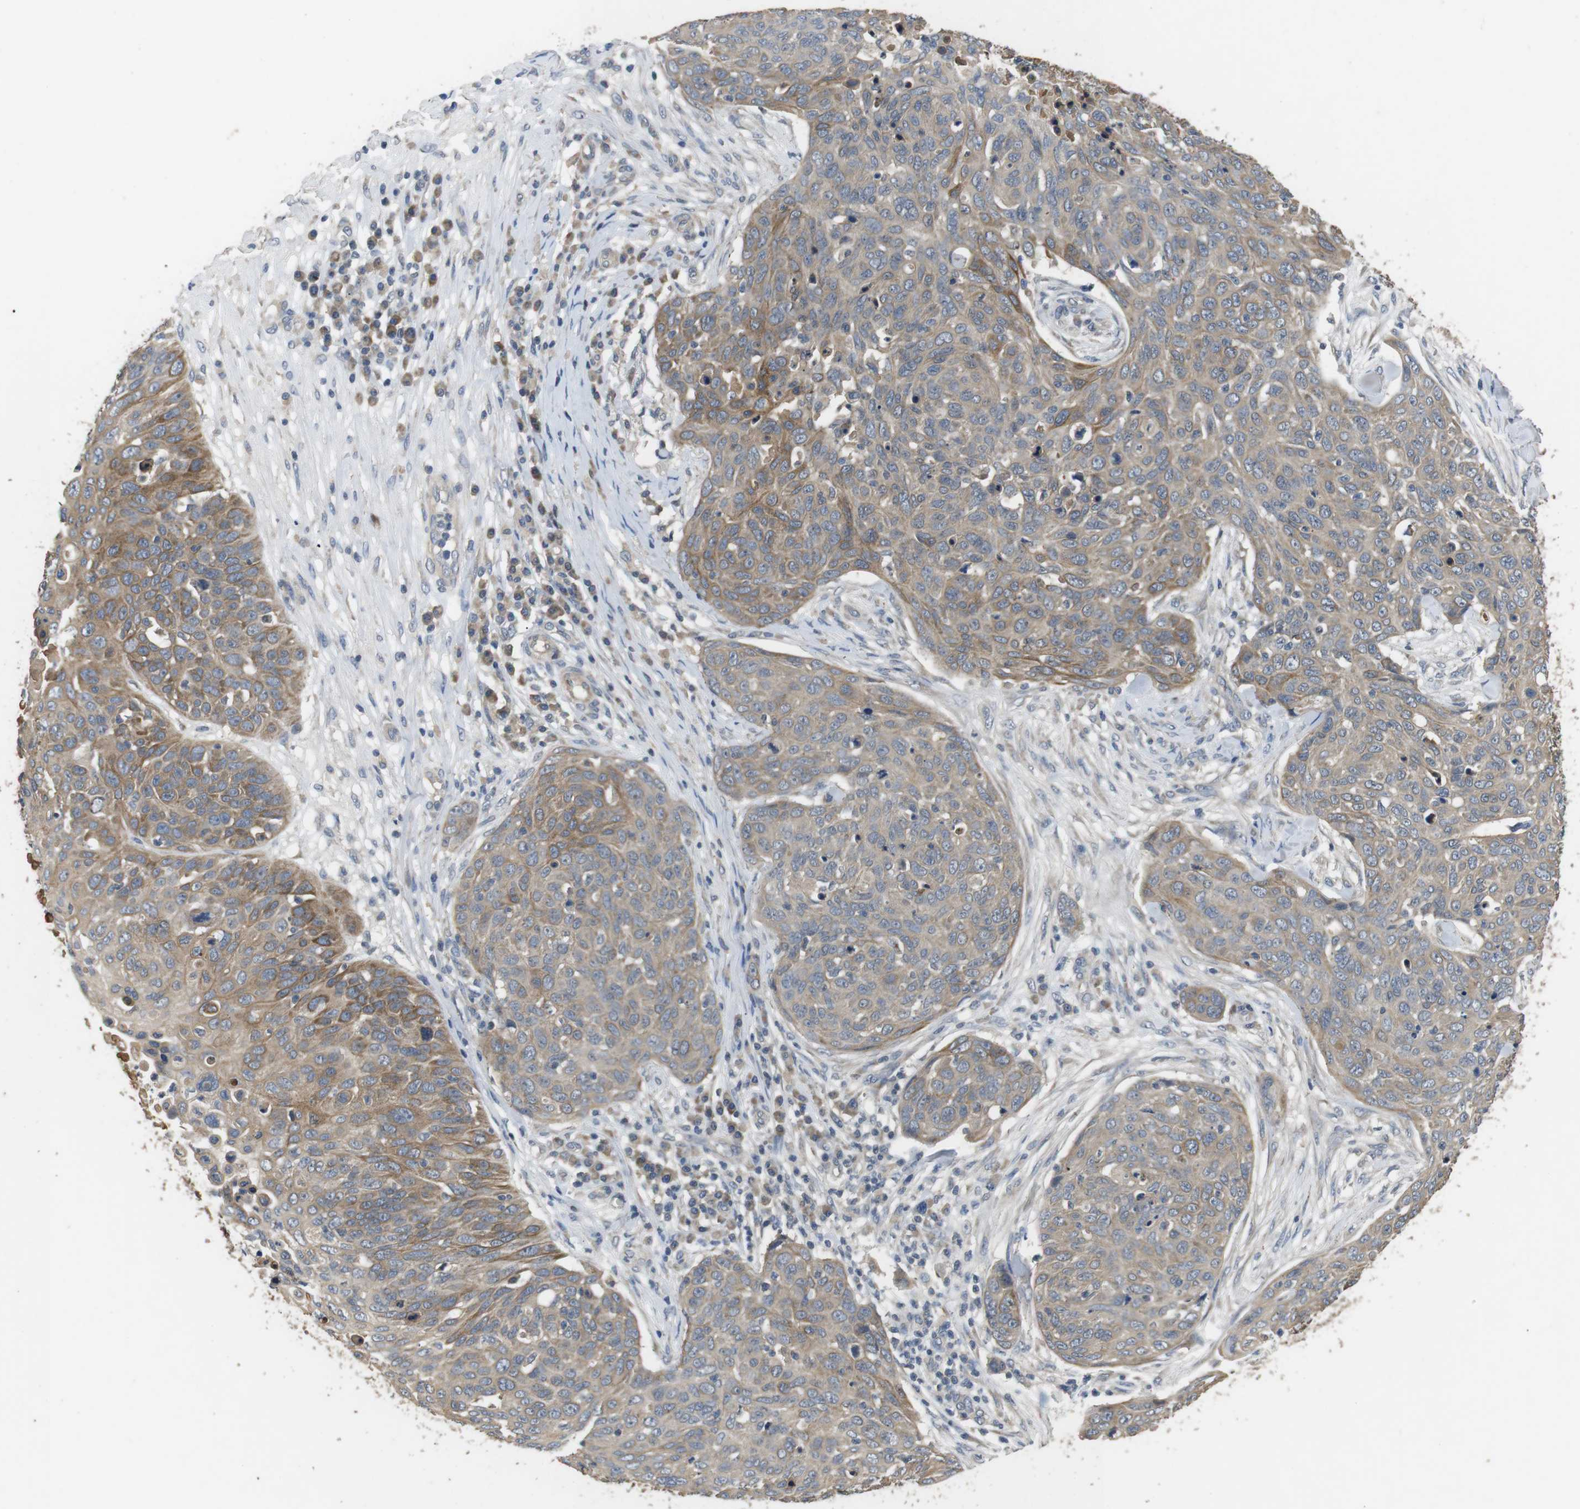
{"staining": {"intensity": "moderate", "quantity": "25%-75%", "location": "cytoplasmic/membranous"}, "tissue": "skin cancer", "cell_type": "Tumor cells", "image_type": "cancer", "snomed": [{"axis": "morphology", "description": "Squamous cell carcinoma in situ, NOS"}, {"axis": "morphology", "description": "Squamous cell carcinoma, NOS"}, {"axis": "topography", "description": "Skin"}], "caption": "Tumor cells show moderate cytoplasmic/membranous staining in approximately 25%-75% of cells in skin cancer.", "gene": "ADGRL3", "patient": {"sex": "male", "age": 93}}